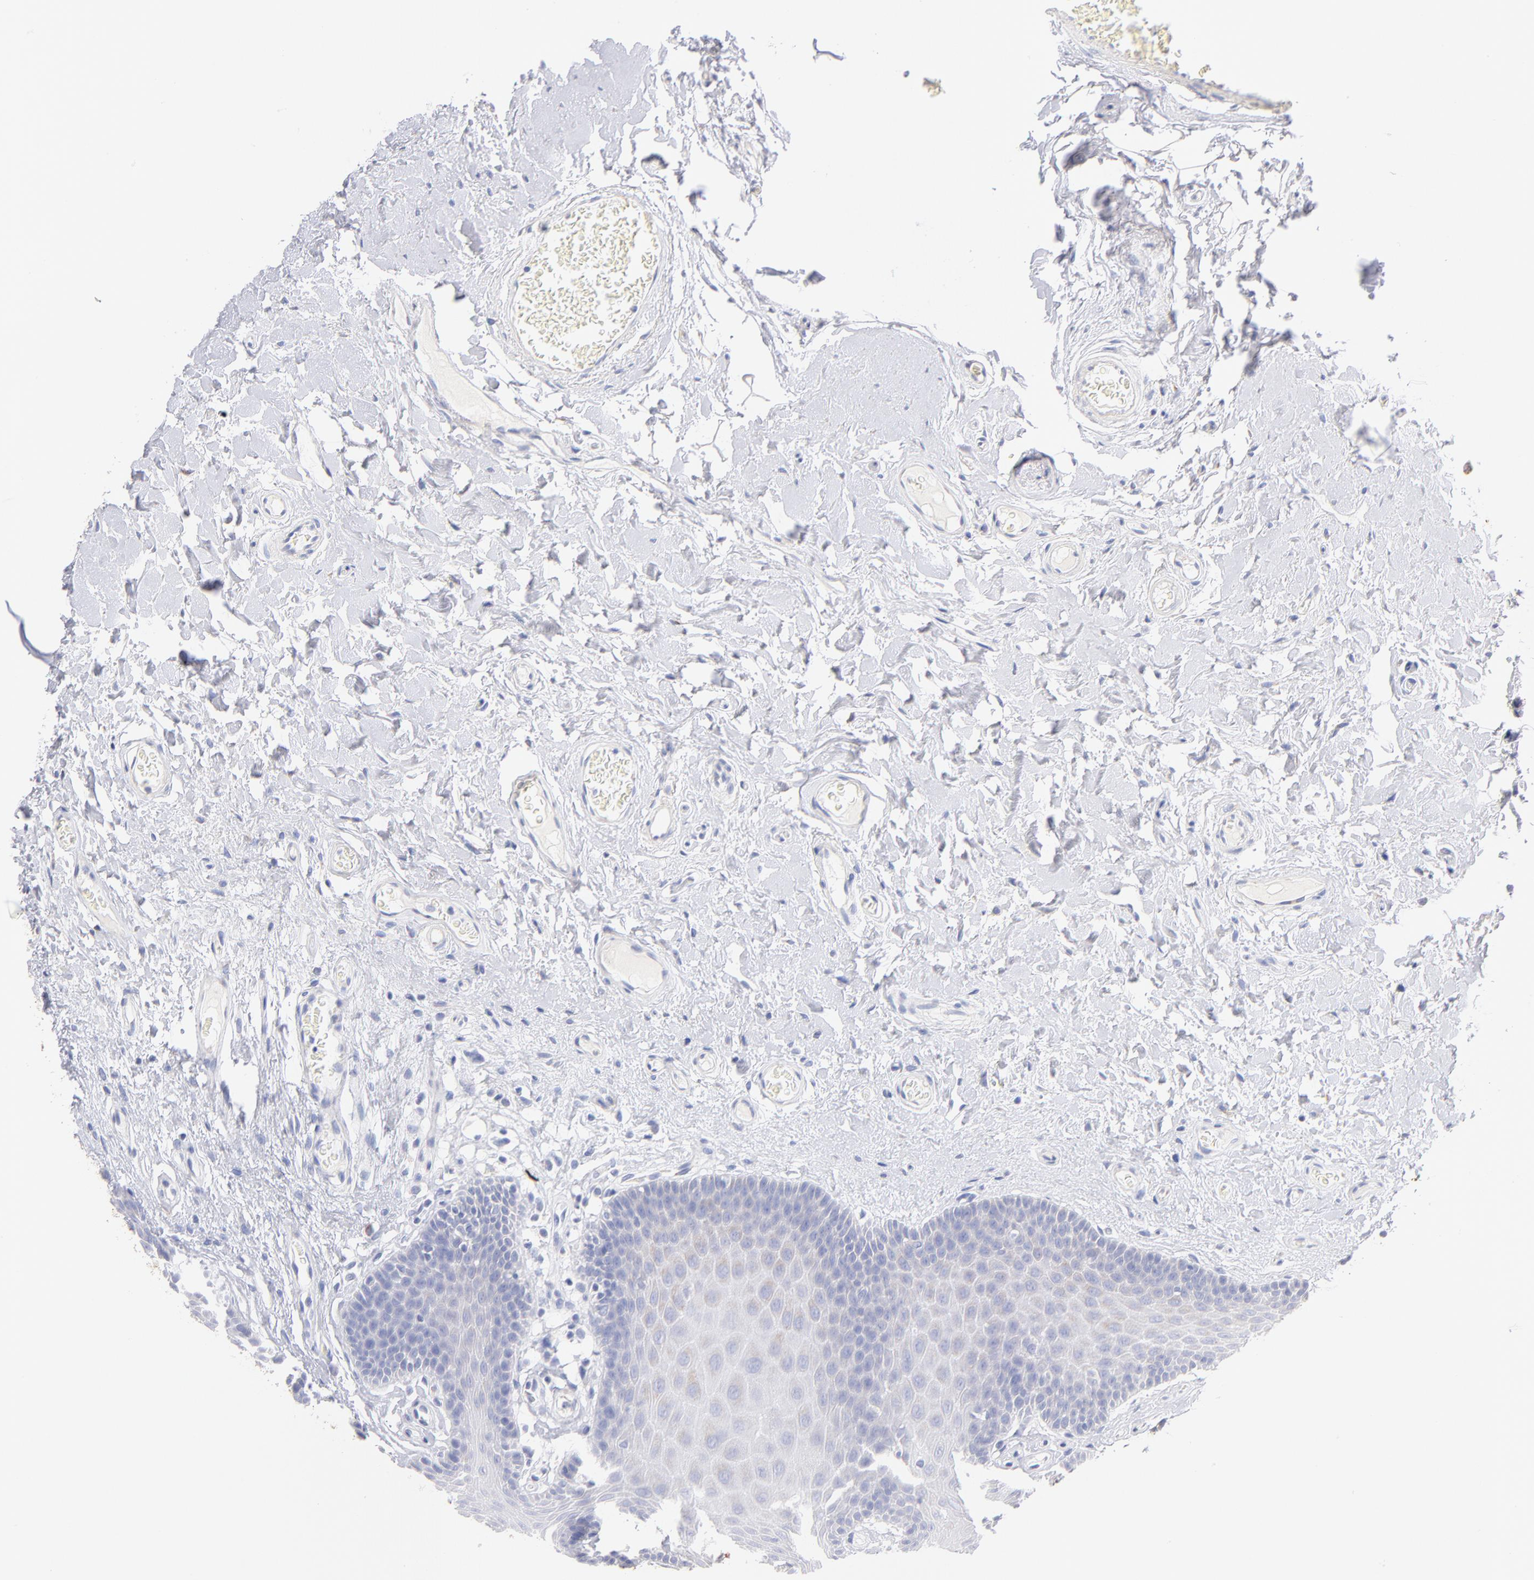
{"staining": {"intensity": "weak", "quantity": "<25%", "location": "cytoplasmic/membranous"}, "tissue": "oral mucosa", "cell_type": "Squamous epithelial cells", "image_type": "normal", "snomed": [{"axis": "morphology", "description": "Normal tissue, NOS"}, {"axis": "morphology", "description": "Squamous cell carcinoma, NOS"}, {"axis": "topography", "description": "Skeletal muscle"}, {"axis": "topography", "description": "Oral tissue"}, {"axis": "topography", "description": "Head-Neck"}], "caption": "This is a photomicrograph of IHC staining of normal oral mucosa, which shows no staining in squamous epithelial cells. (Immunohistochemistry (ihc), brightfield microscopy, high magnification).", "gene": "AIFM1", "patient": {"sex": "male", "age": 71}}